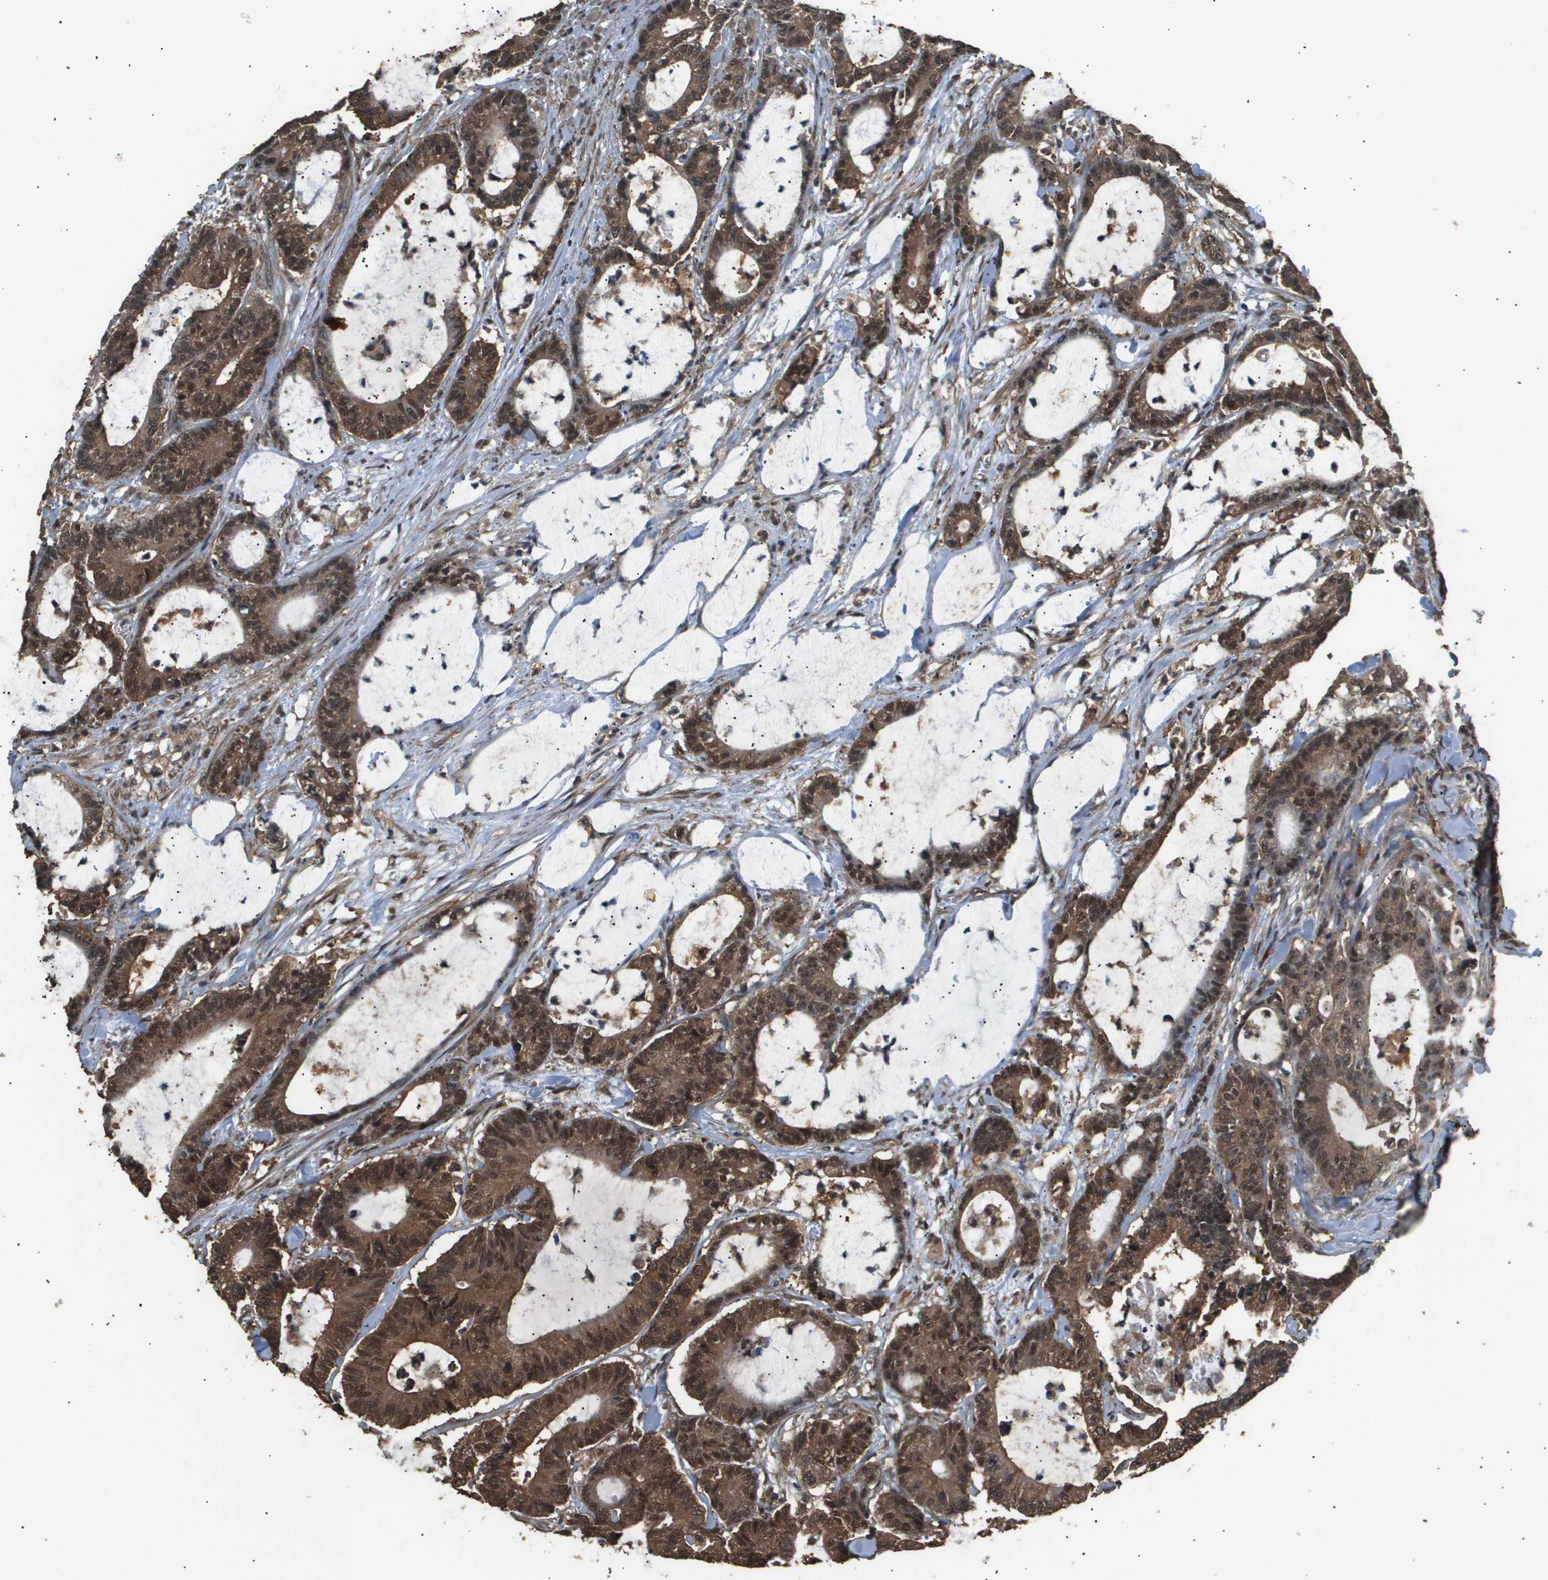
{"staining": {"intensity": "moderate", "quantity": ">75%", "location": "cytoplasmic/membranous,nuclear"}, "tissue": "colorectal cancer", "cell_type": "Tumor cells", "image_type": "cancer", "snomed": [{"axis": "morphology", "description": "Adenocarcinoma, NOS"}, {"axis": "topography", "description": "Colon"}], "caption": "About >75% of tumor cells in colorectal cancer reveal moderate cytoplasmic/membranous and nuclear protein staining as visualized by brown immunohistochemical staining.", "gene": "ING1", "patient": {"sex": "female", "age": 84}}